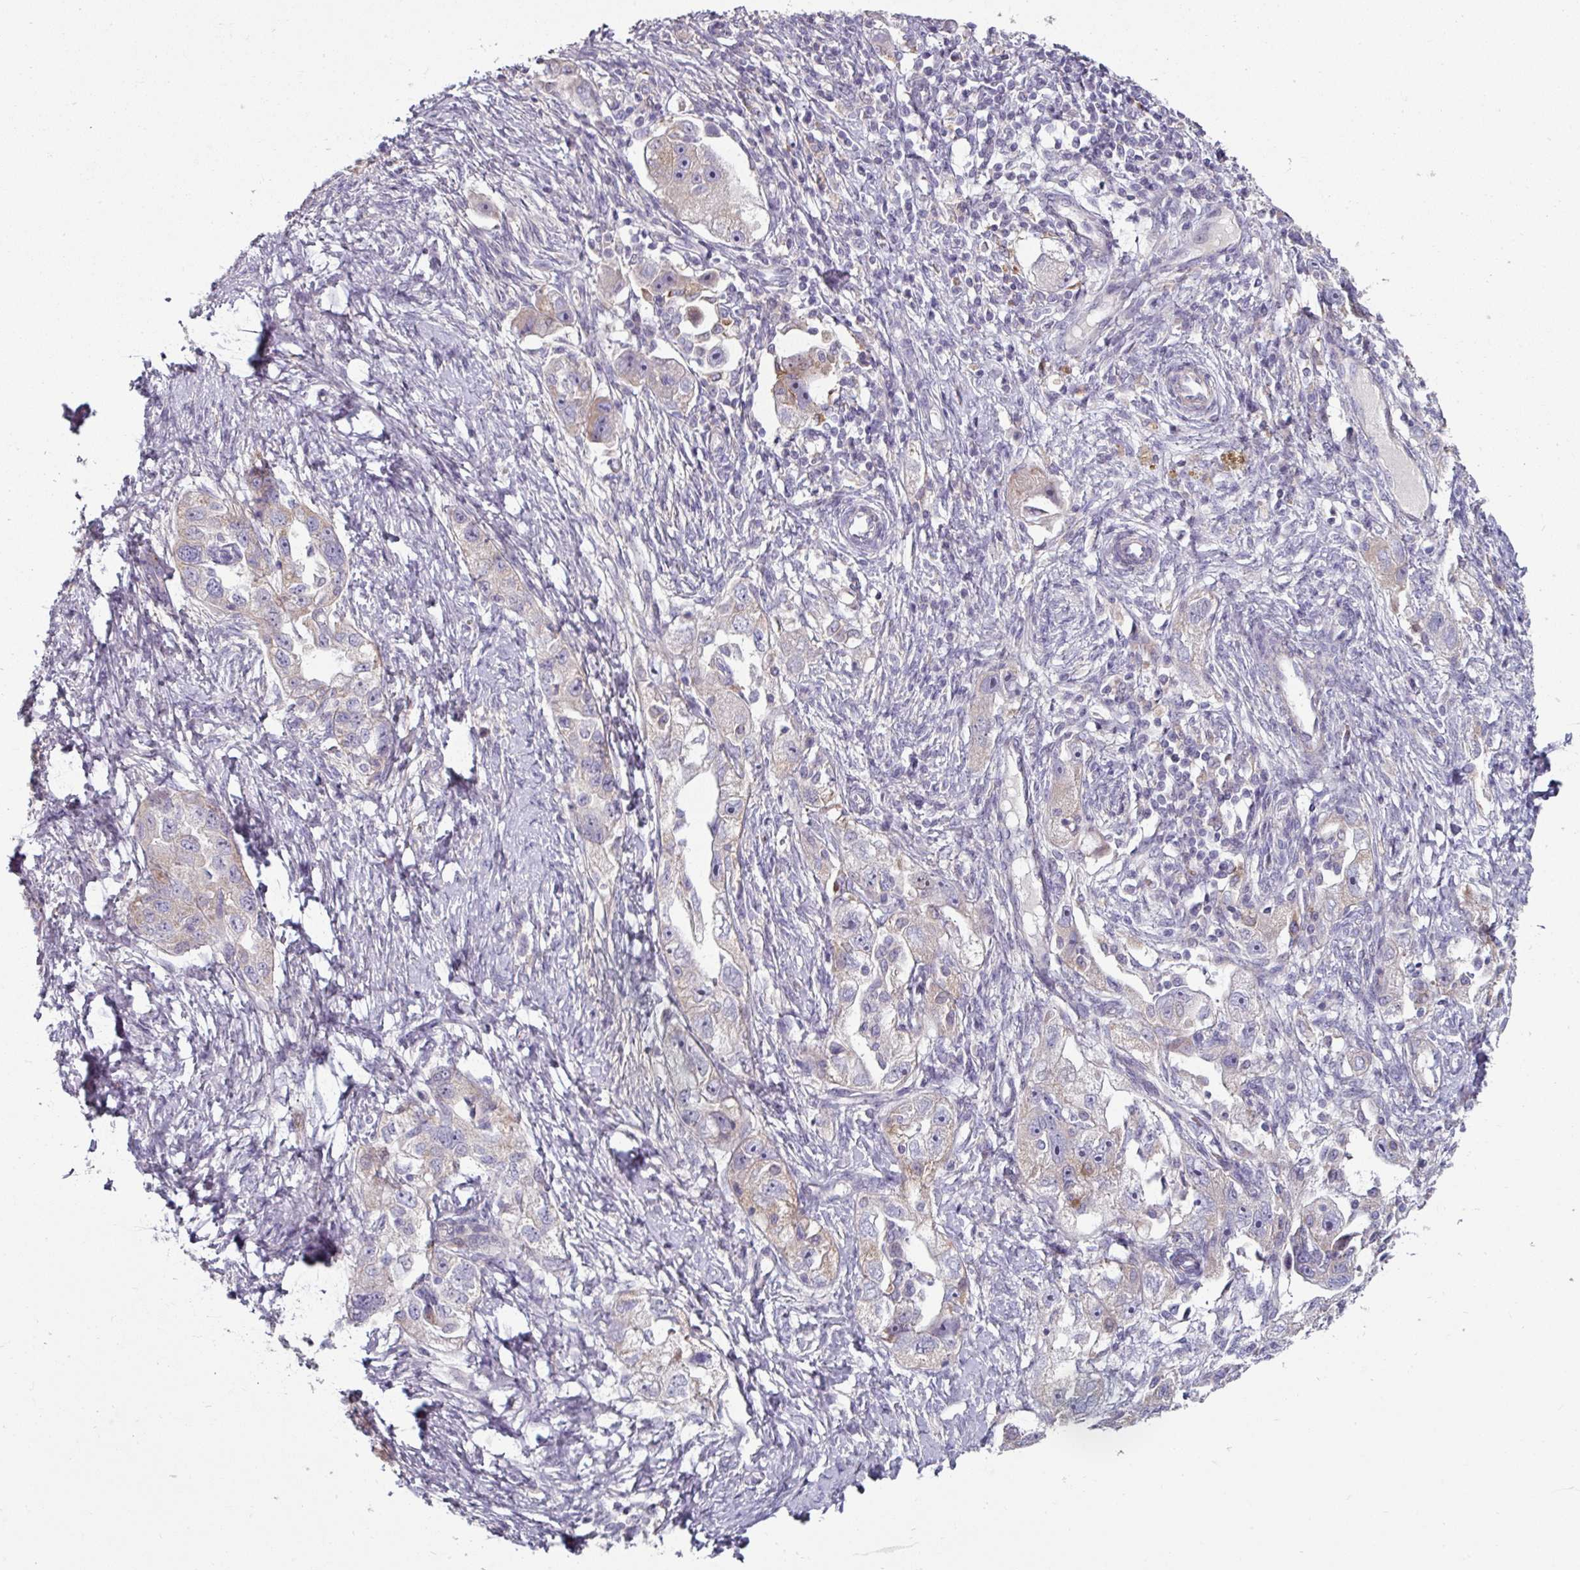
{"staining": {"intensity": "weak", "quantity": "<25%", "location": "cytoplasmic/membranous"}, "tissue": "ovarian cancer", "cell_type": "Tumor cells", "image_type": "cancer", "snomed": [{"axis": "morphology", "description": "Carcinoma, NOS"}, {"axis": "morphology", "description": "Cystadenocarcinoma, serous, NOS"}, {"axis": "topography", "description": "Ovary"}], "caption": "High power microscopy photomicrograph of an immunohistochemistry (IHC) micrograph of serous cystadenocarcinoma (ovarian), revealing no significant staining in tumor cells. (DAB immunohistochemistry visualized using brightfield microscopy, high magnification).", "gene": "MTMR14", "patient": {"sex": "female", "age": 69}}